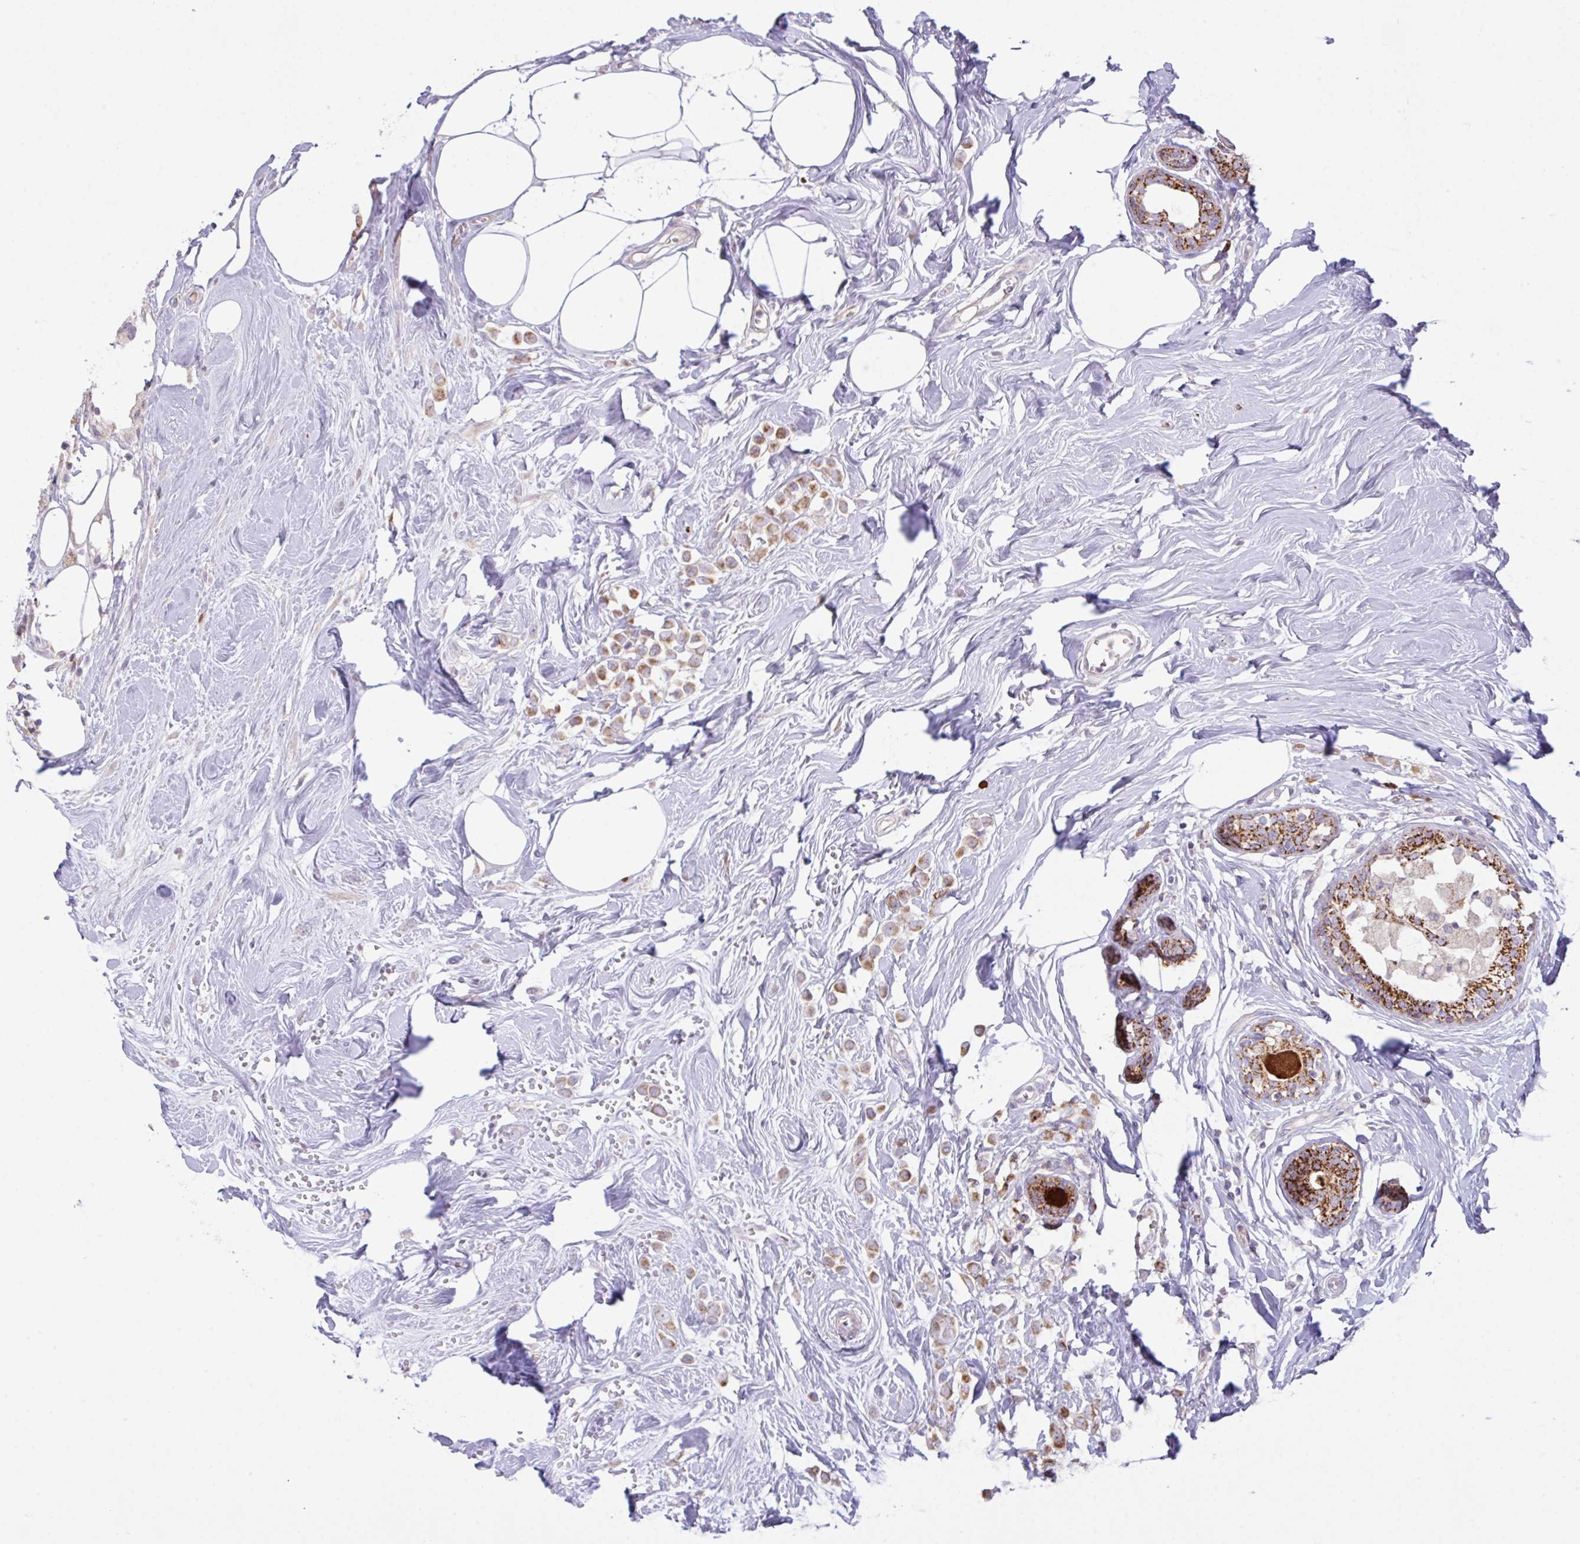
{"staining": {"intensity": "moderate", "quantity": ">75%", "location": "cytoplasmic/membranous"}, "tissue": "breast cancer", "cell_type": "Tumor cells", "image_type": "cancer", "snomed": [{"axis": "morphology", "description": "Duct carcinoma"}, {"axis": "topography", "description": "Breast"}], "caption": "This is an image of immunohistochemistry staining of breast cancer (intraductal carcinoma), which shows moderate expression in the cytoplasmic/membranous of tumor cells.", "gene": "CHDH", "patient": {"sex": "female", "age": 80}}